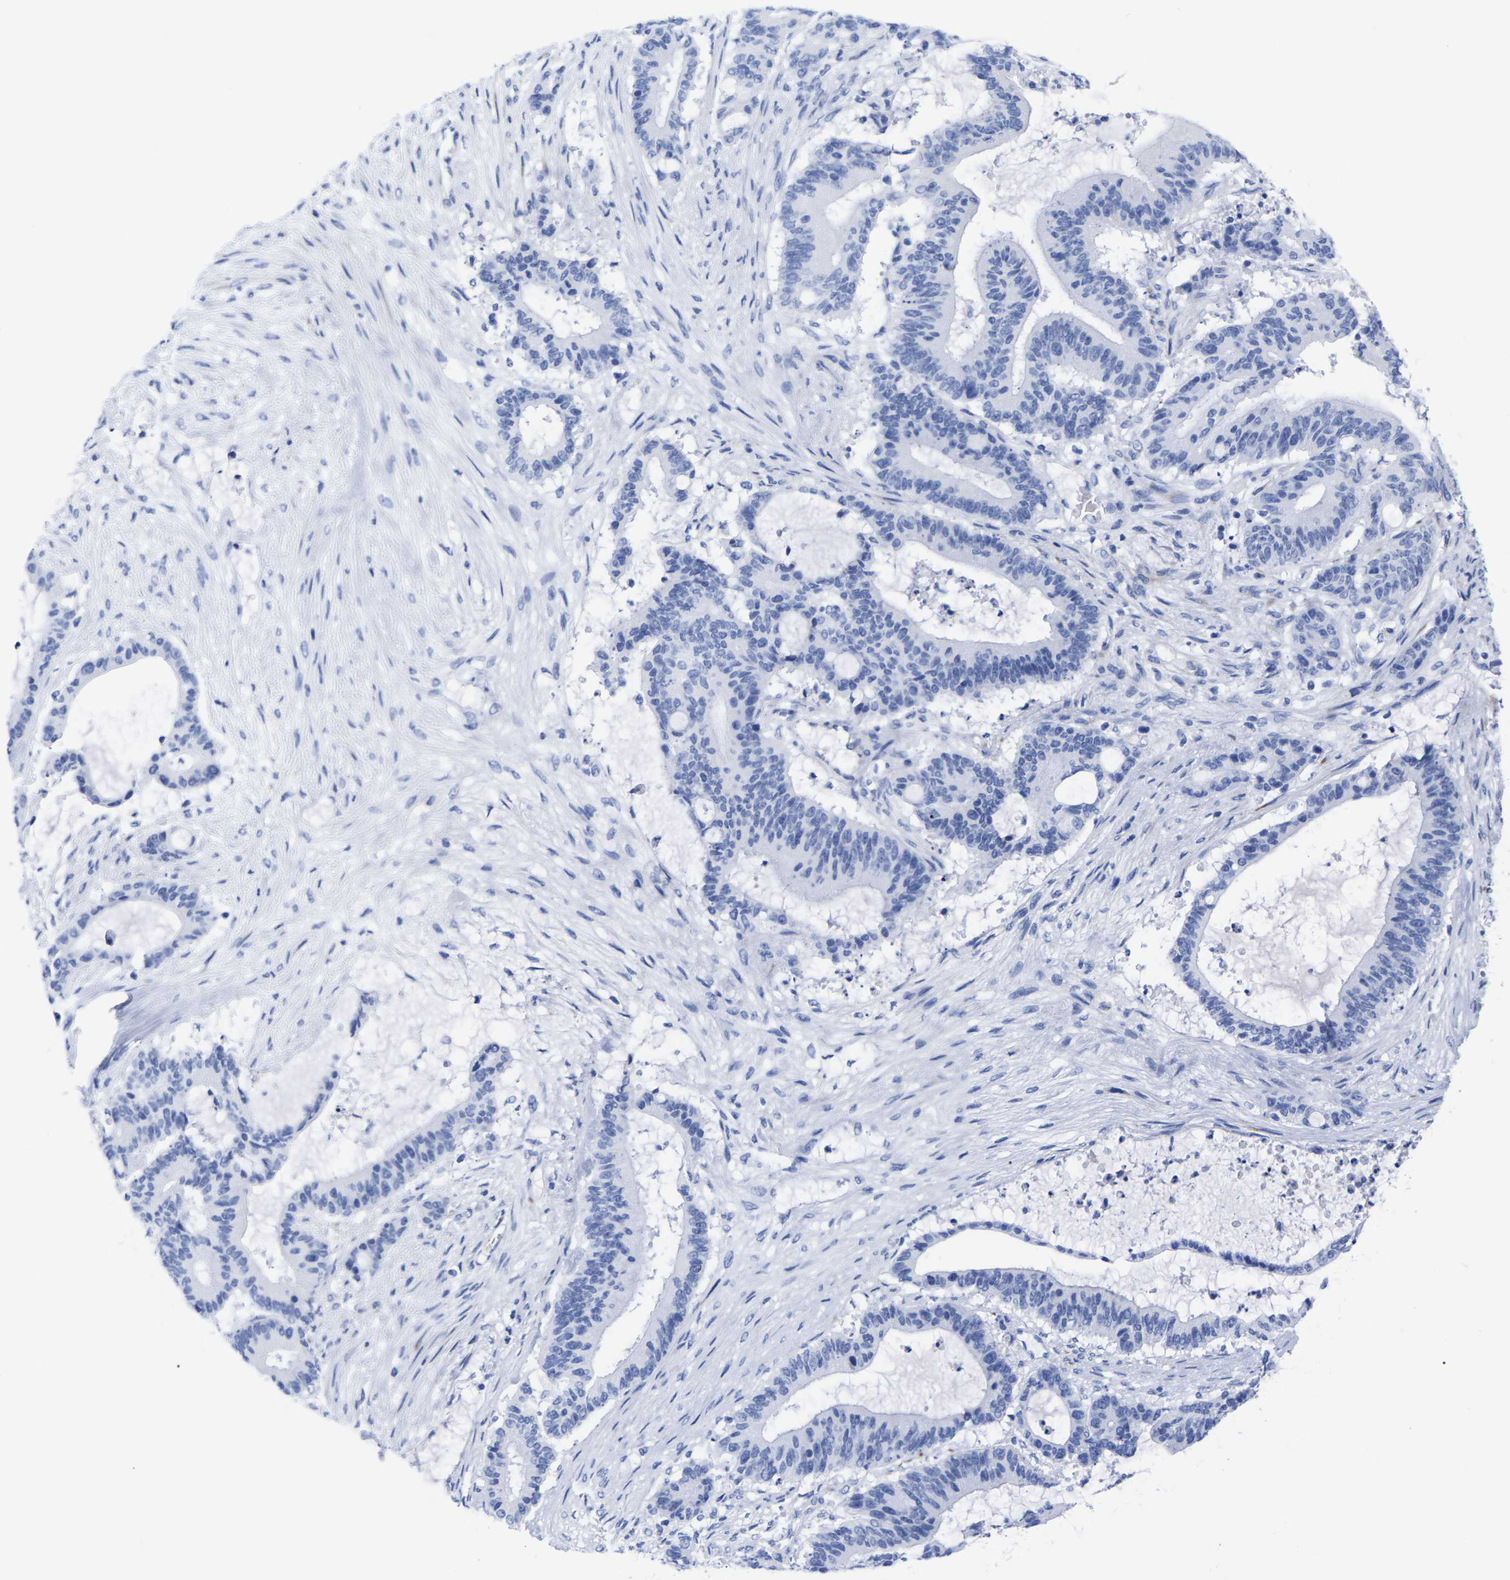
{"staining": {"intensity": "negative", "quantity": "none", "location": "none"}, "tissue": "liver cancer", "cell_type": "Tumor cells", "image_type": "cancer", "snomed": [{"axis": "morphology", "description": "Cholangiocarcinoma"}, {"axis": "topography", "description": "Liver"}], "caption": "This histopathology image is of liver cancer (cholangiocarcinoma) stained with immunohistochemistry (IHC) to label a protein in brown with the nuclei are counter-stained blue. There is no positivity in tumor cells.", "gene": "HAPLN1", "patient": {"sex": "female", "age": 73}}